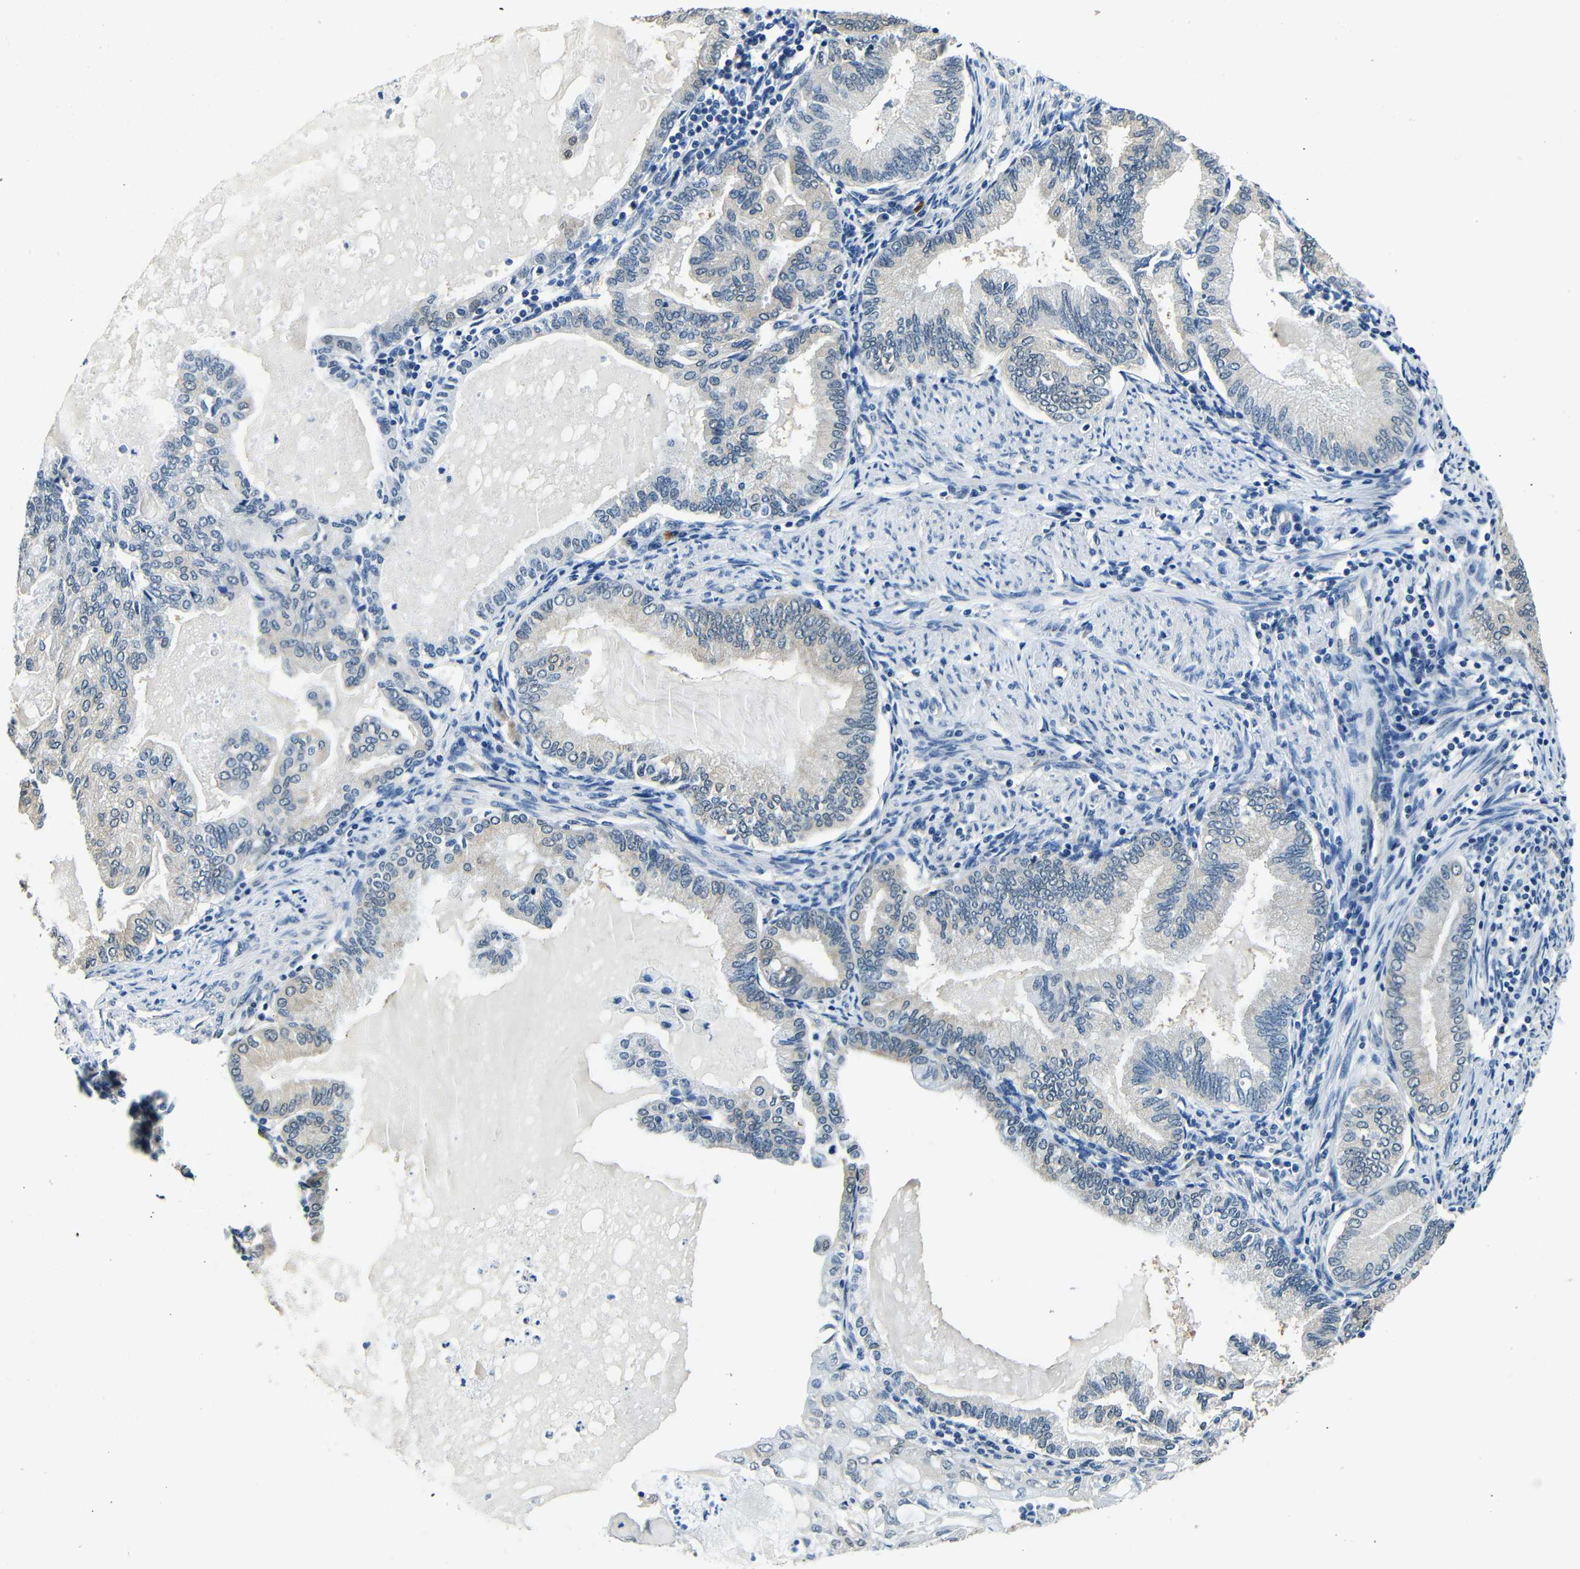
{"staining": {"intensity": "negative", "quantity": "none", "location": "none"}, "tissue": "endometrial cancer", "cell_type": "Tumor cells", "image_type": "cancer", "snomed": [{"axis": "morphology", "description": "Adenocarcinoma, NOS"}, {"axis": "topography", "description": "Endometrium"}], "caption": "High magnification brightfield microscopy of endometrial cancer stained with DAB (brown) and counterstained with hematoxylin (blue): tumor cells show no significant expression. The staining is performed using DAB (3,3'-diaminobenzidine) brown chromogen with nuclei counter-stained in using hematoxylin.", "gene": "ADAP1", "patient": {"sex": "female", "age": 86}}